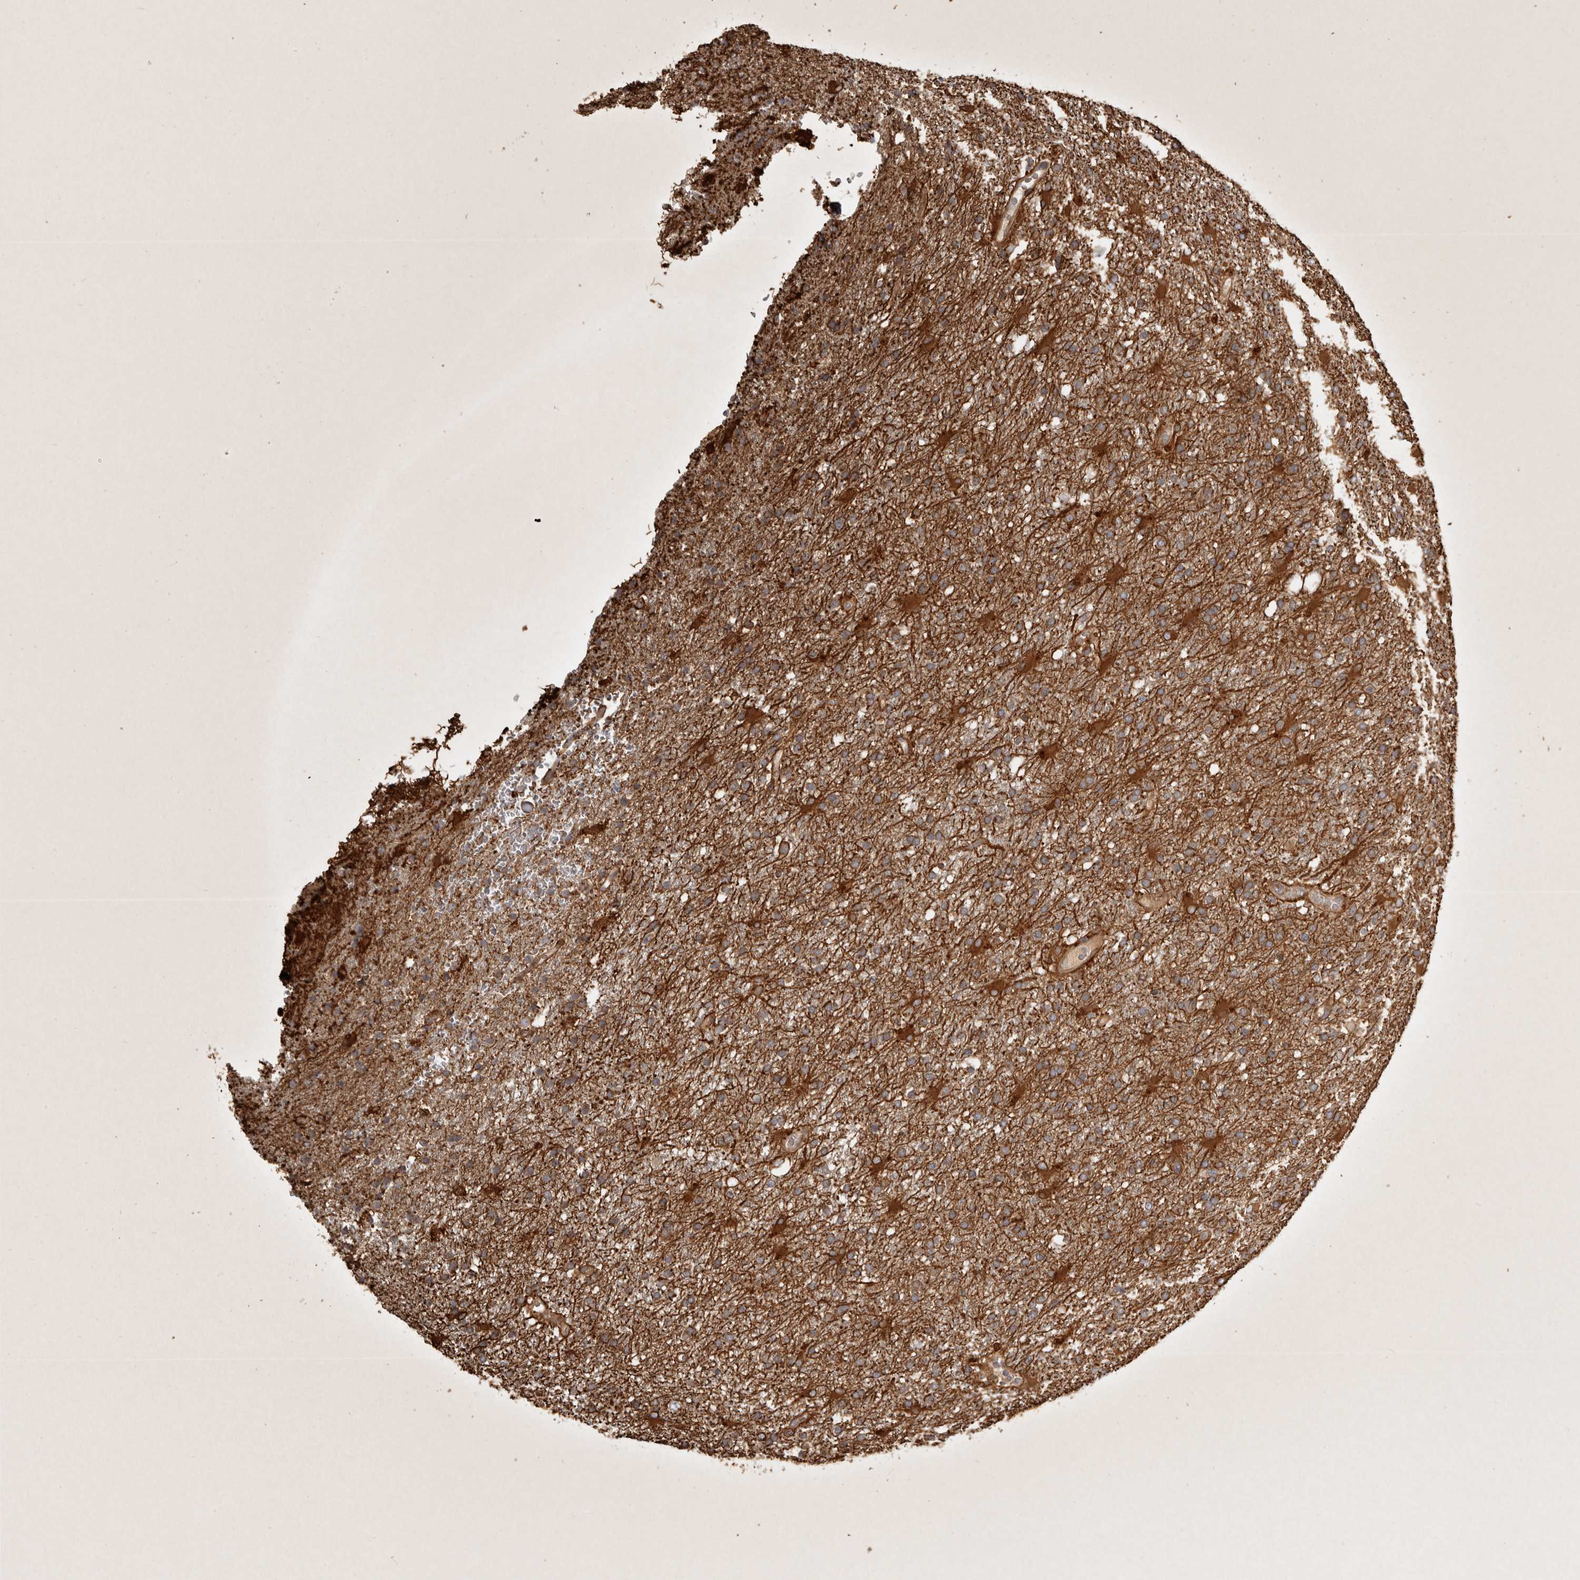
{"staining": {"intensity": "moderate", "quantity": ">75%", "location": "cytoplasmic/membranous"}, "tissue": "glioma", "cell_type": "Tumor cells", "image_type": "cancer", "snomed": [{"axis": "morphology", "description": "Glioma, malignant, High grade"}, {"axis": "topography", "description": "Brain"}], "caption": "IHC of human glioma demonstrates medium levels of moderate cytoplasmic/membranous staining in about >75% of tumor cells. The staining is performed using DAB brown chromogen to label protein expression. The nuclei are counter-stained blue using hematoxylin.", "gene": "CAMSAP2", "patient": {"sex": "male", "age": 72}}